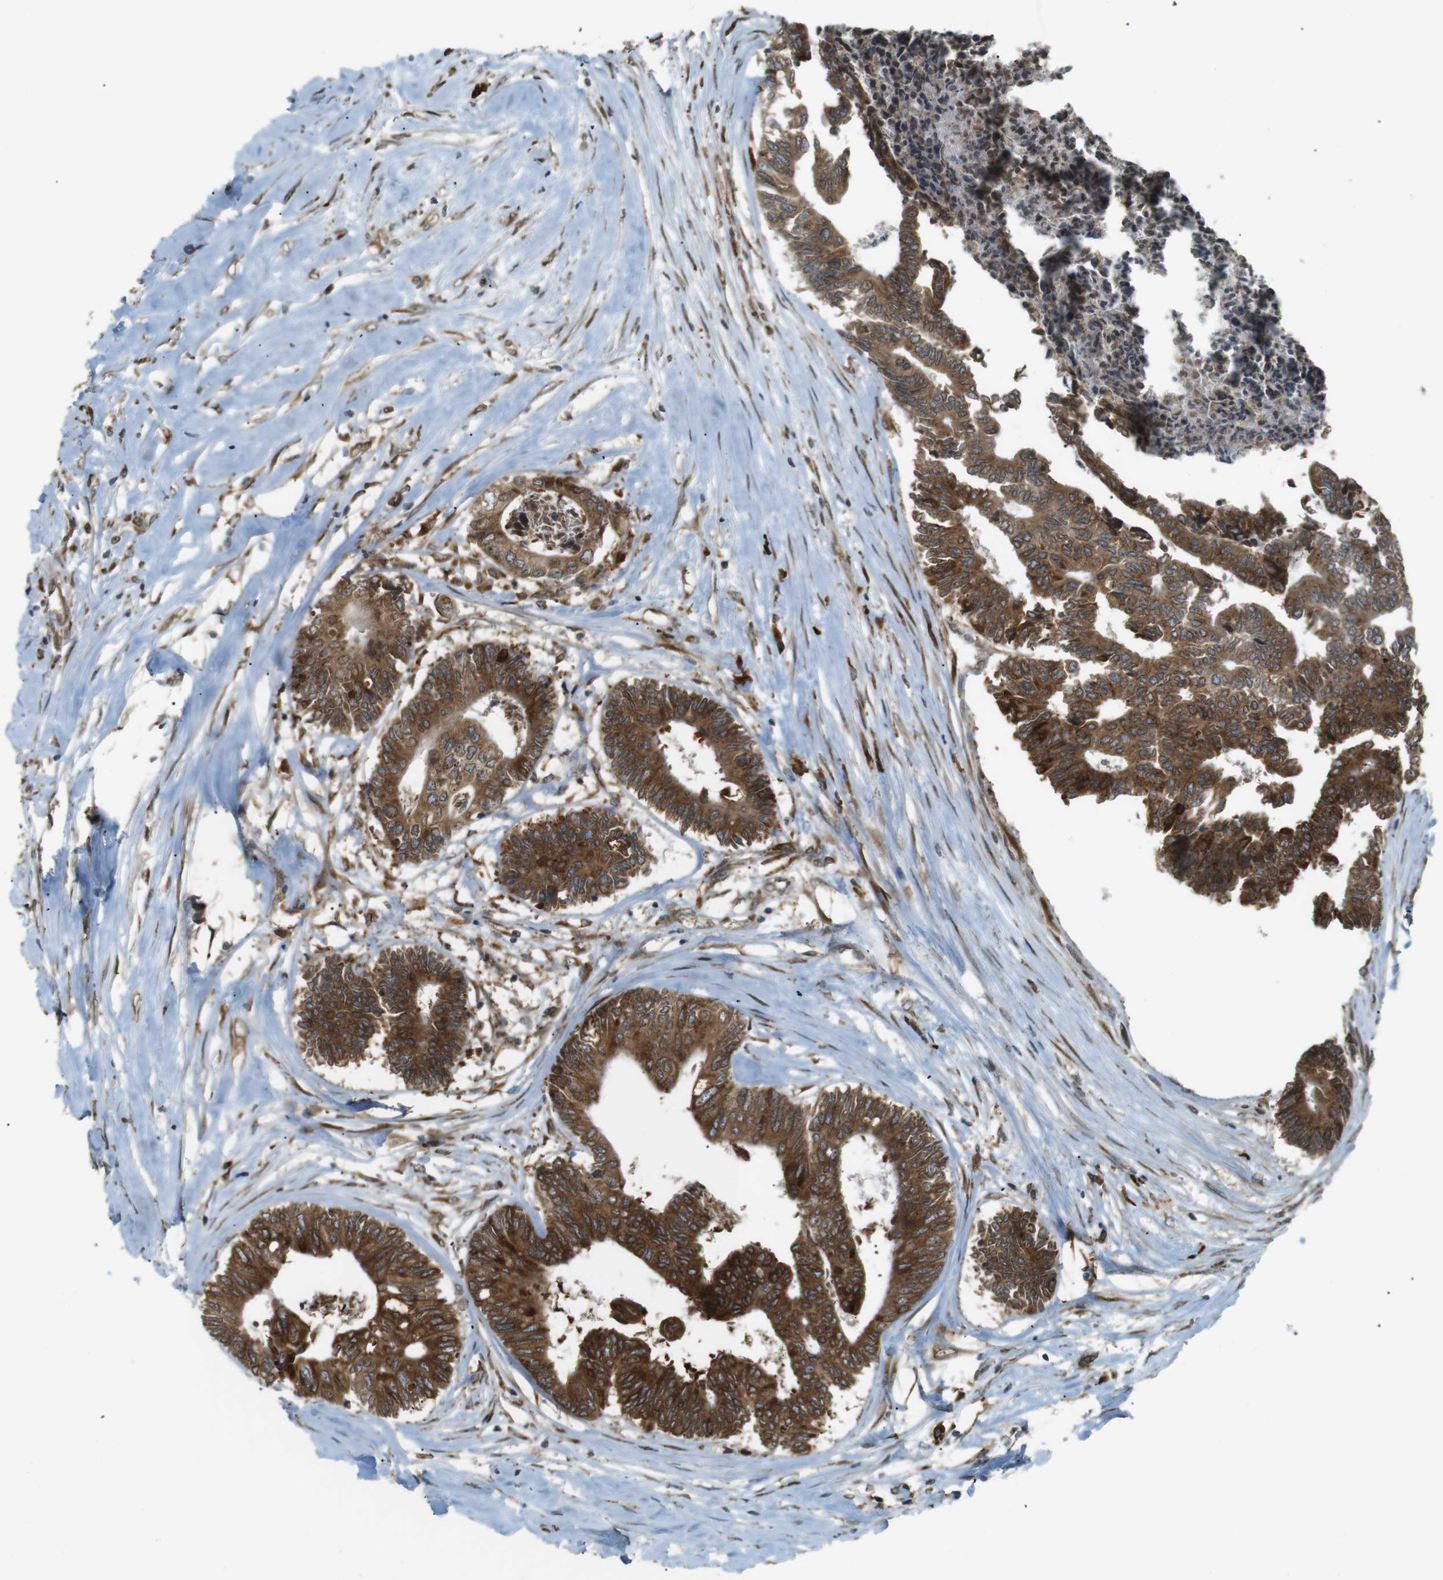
{"staining": {"intensity": "strong", "quantity": ">75%", "location": "cytoplasmic/membranous"}, "tissue": "colorectal cancer", "cell_type": "Tumor cells", "image_type": "cancer", "snomed": [{"axis": "morphology", "description": "Adenocarcinoma, NOS"}, {"axis": "topography", "description": "Rectum"}], "caption": "Strong cytoplasmic/membranous positivity is appreciated in approximately >75% of tumor cells in colorectal cancer.", "gene": "TMED4", "patient": {"sex": "male", "age": 63}}